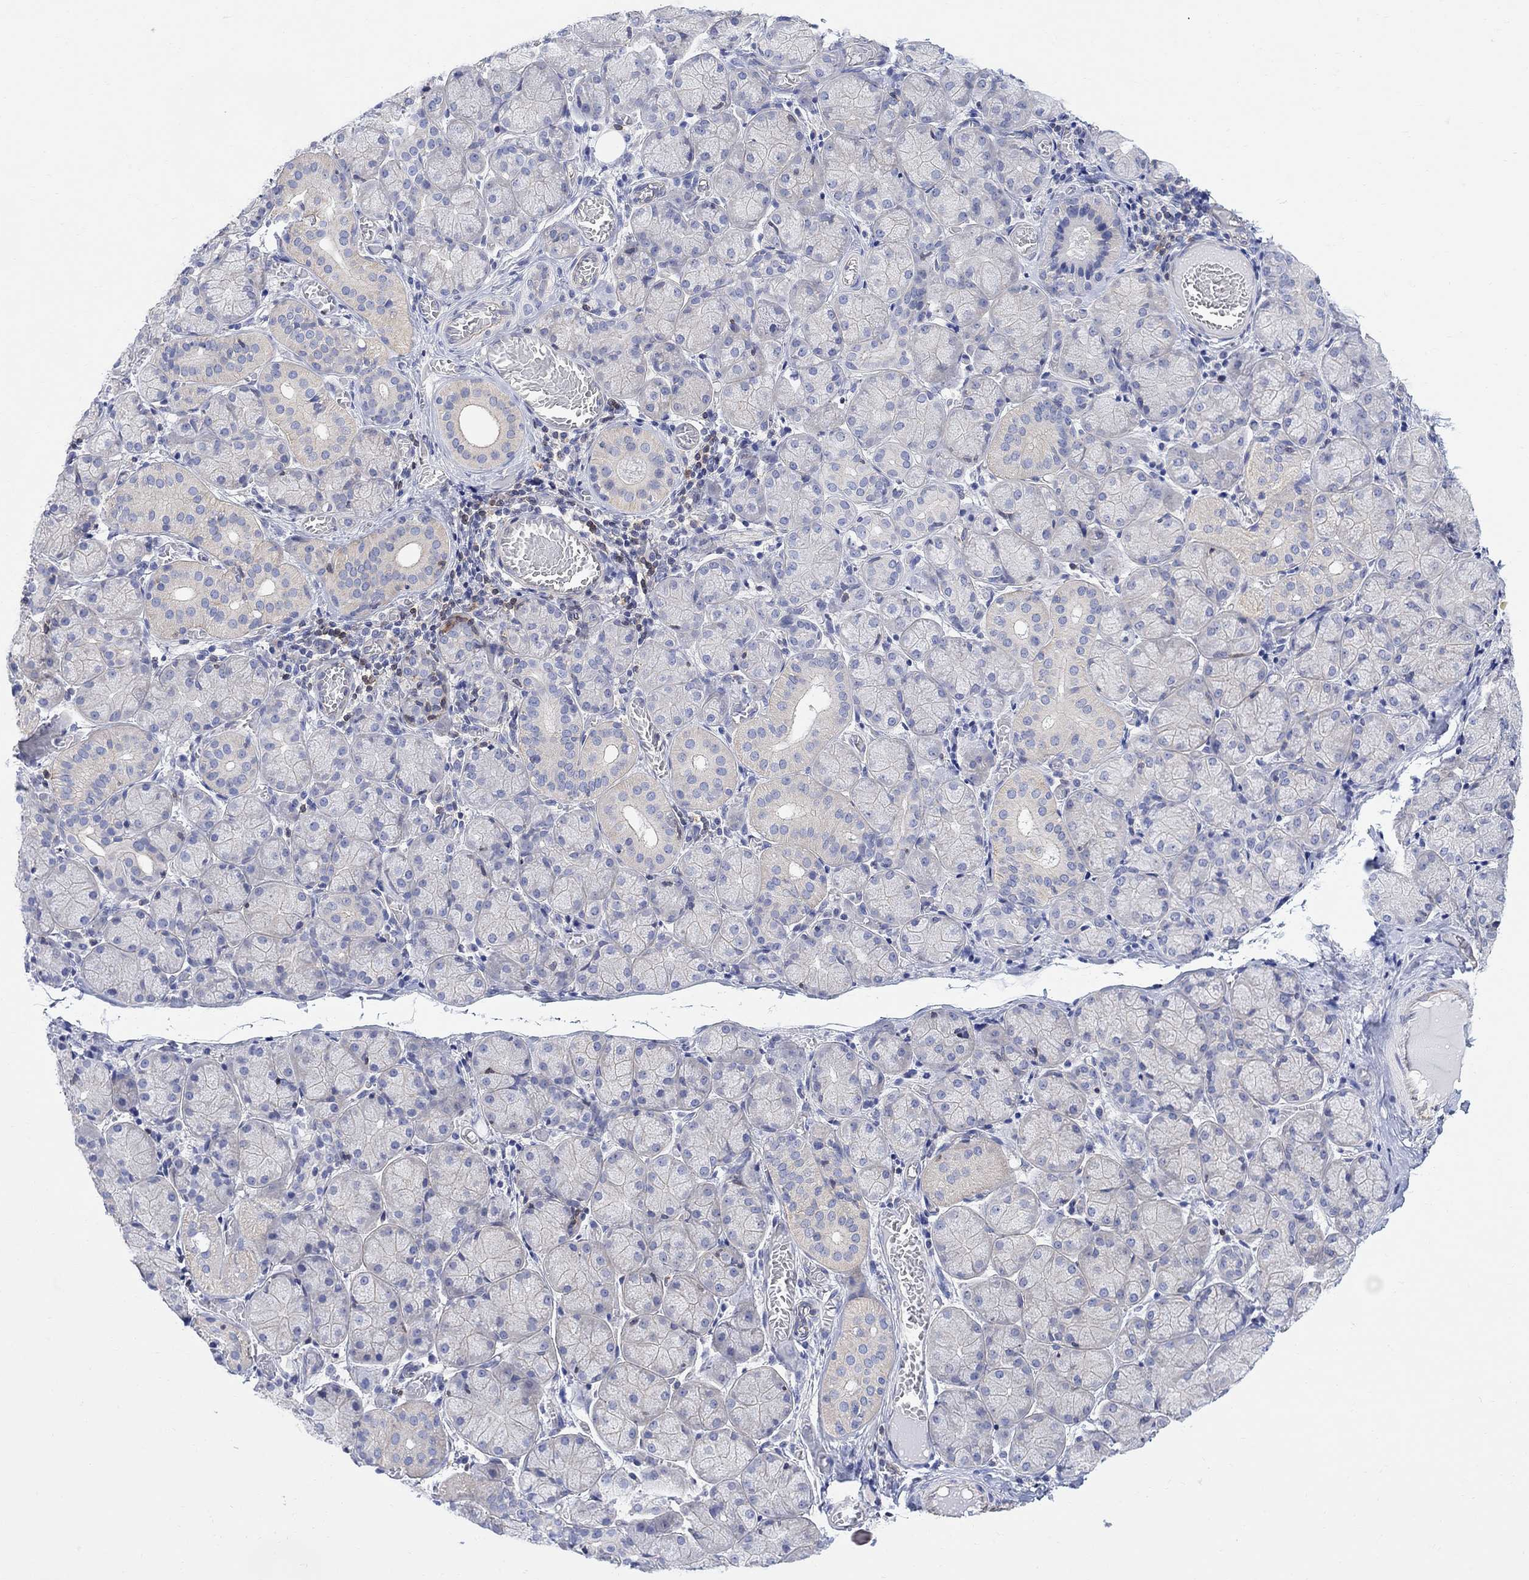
{"staining": {"intensity": "negative", "quantity": "none", "location": "none"}, "tissue": "salivary gland", "cell_type": "Glandular cells", "image_type": "normal", "snomed": [{"axis": "morphology", "description": "Normal tissue, NOS"}, {"axis": "topography", "description": "Salivary gland"}, {"axis": "topography", "description": "Peripheral nerve tissue"}], "caption": "IHC photomicrograph of normal salivary gland: salivary gland stained with DAB demonstrates no significant protein staining in glandular cells.", "gene": "GBP5", "patient": {"sex": "female", "age": 24}}